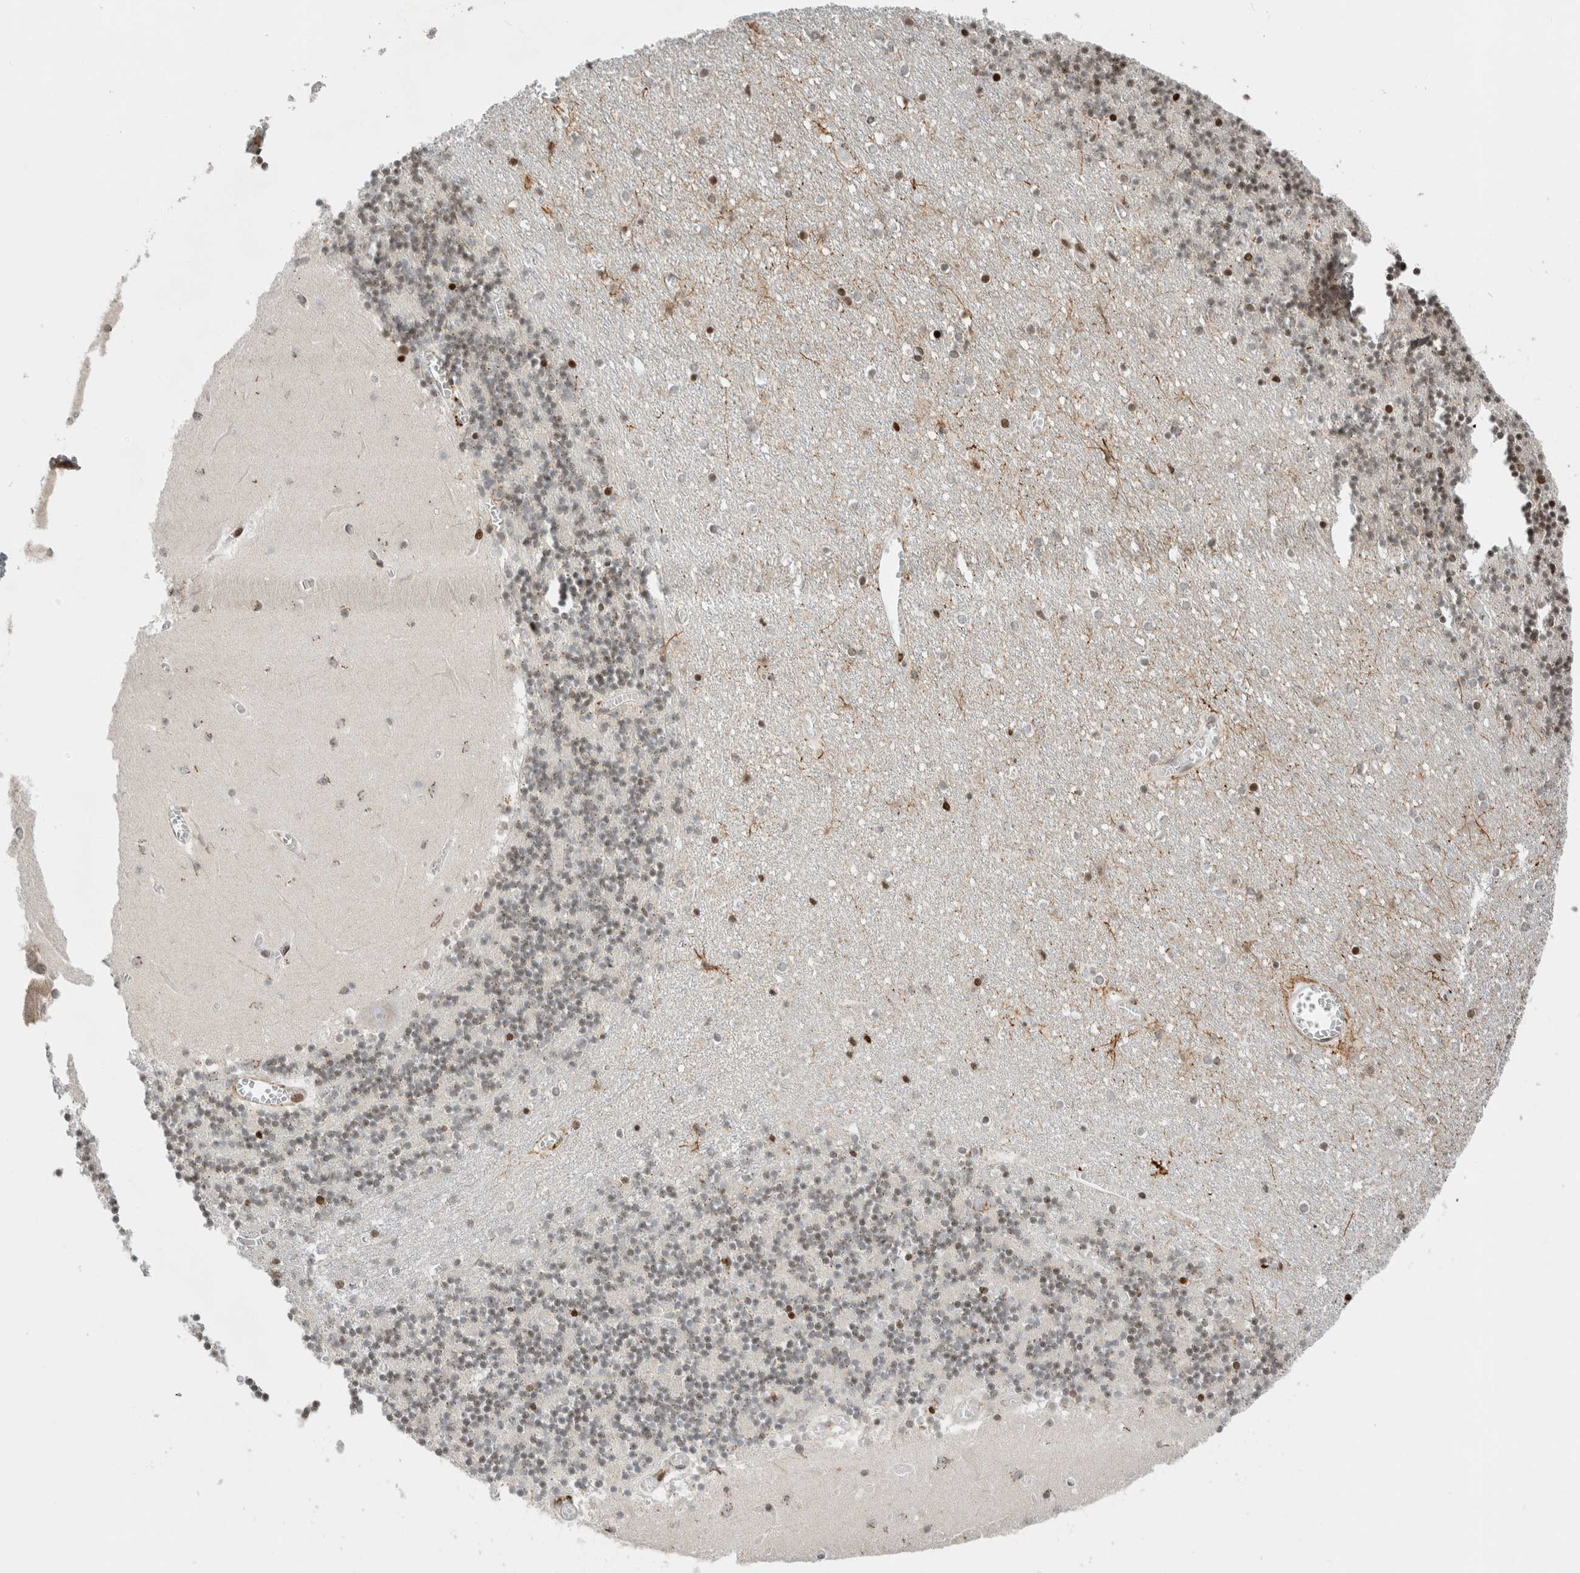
{"staining": {"intensity": "moderate", "quantity": "25%-75%", "location": "nuclear"}, "tissue": "cerebellum", "cell_type": "Cells in granular layer", "image_type": "normal", "snomed": [{"axis": "morphology", "description": "Normal tissue, NOS"}, {"axis": "topography", "description": "Cerebellum"}], "caption": "About 25%-75% of cells in granular layer in normal human cerebellum display moderate nuclear protein positivity as visualized by brown immunohistochemical staining.", "gene": "GINS4", "patient": {"sex": "female", "age": 28}}